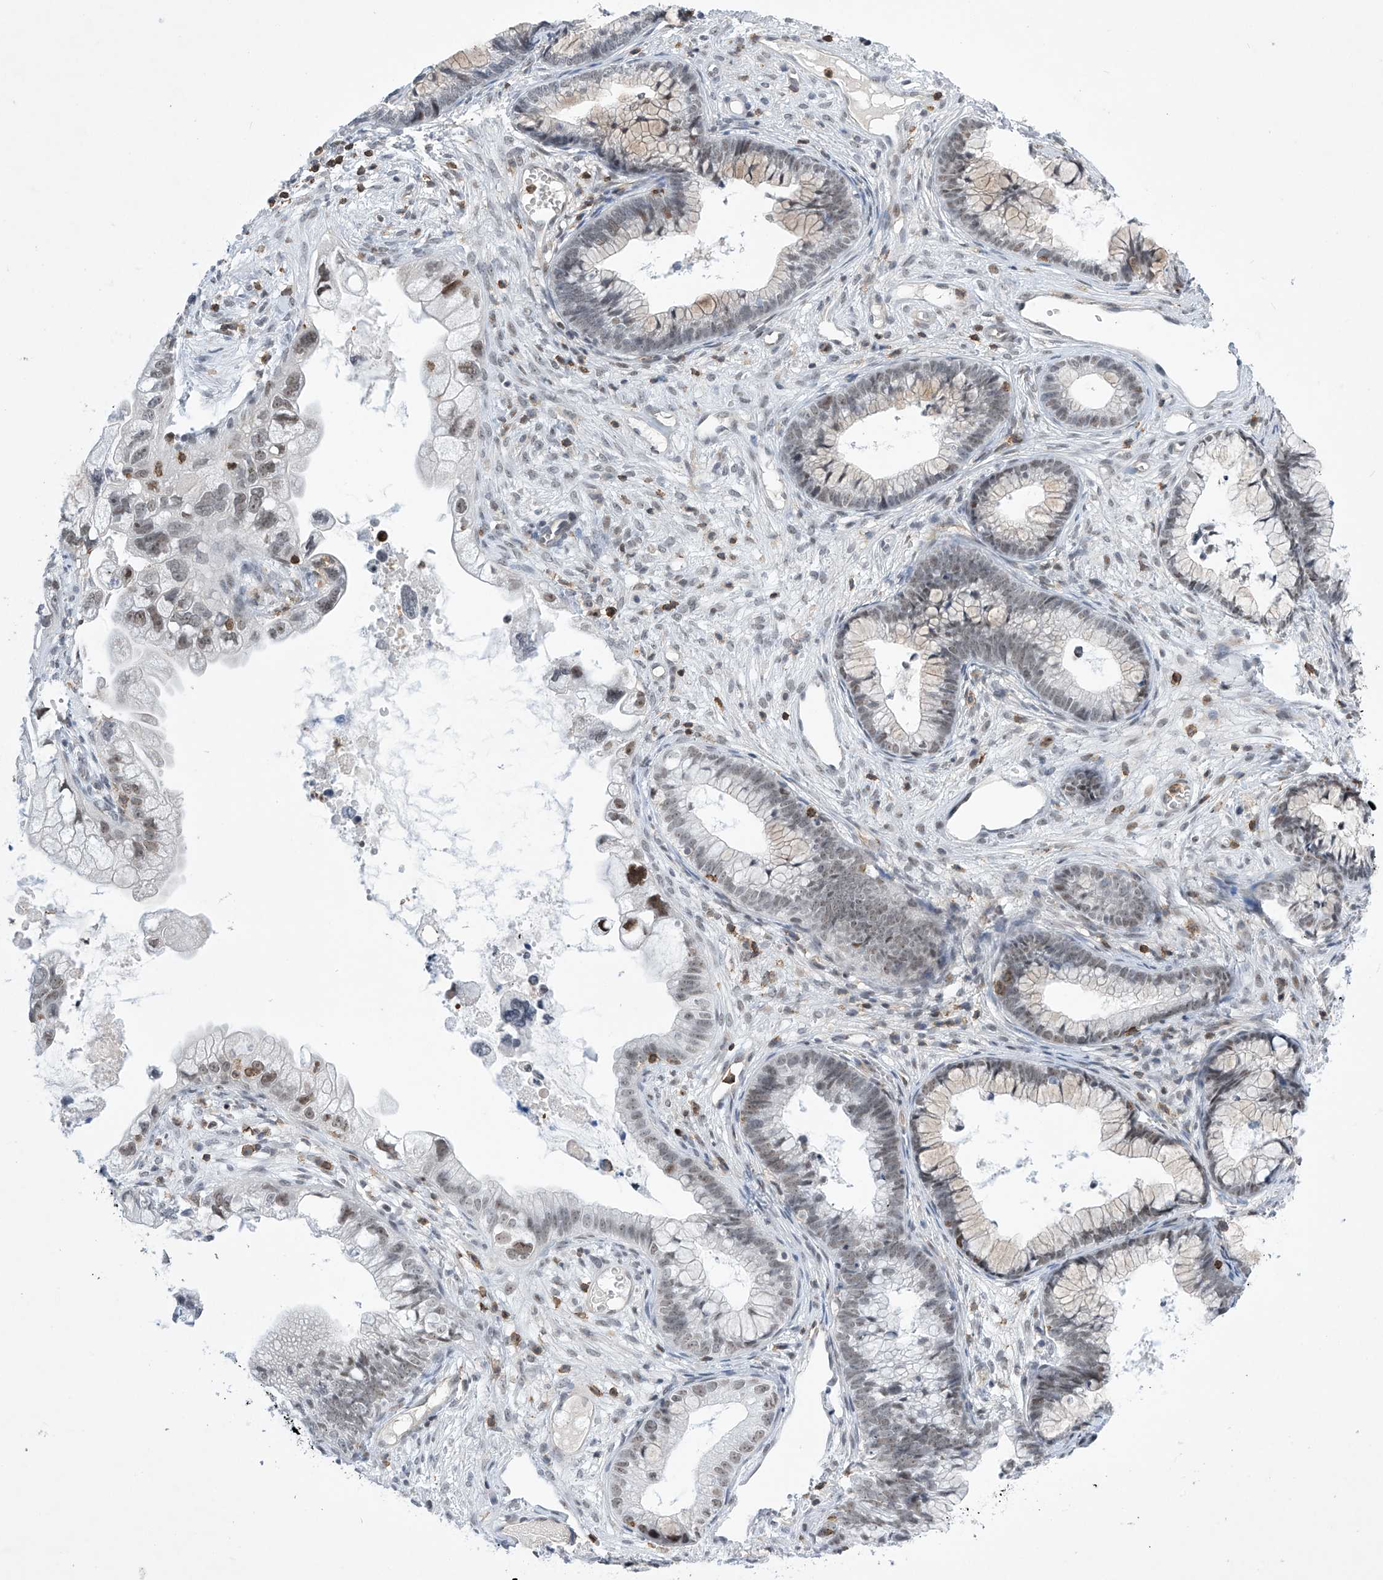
{"staining": {"intensity": "moderate", "quantity": "<25%", "location": "nuclear"}, "tissue": "cervical cancer", "cell_type": "Tumor cells", "image_type": "cancer", "snomed": [{"axis": "morphology", "description": "Adenocarcinoma, NOS"}, {"axis": "topography", "description": "Cervix"}], "caption": "A histopathology image showing moderate nuclear staining in approximately <25% of tumor cells in adenocarcinoma (cervical), as visualized by brown immunohistochemical staining.", "gene": "MSL3", "patient": {"sex": "female", "age": 44}}